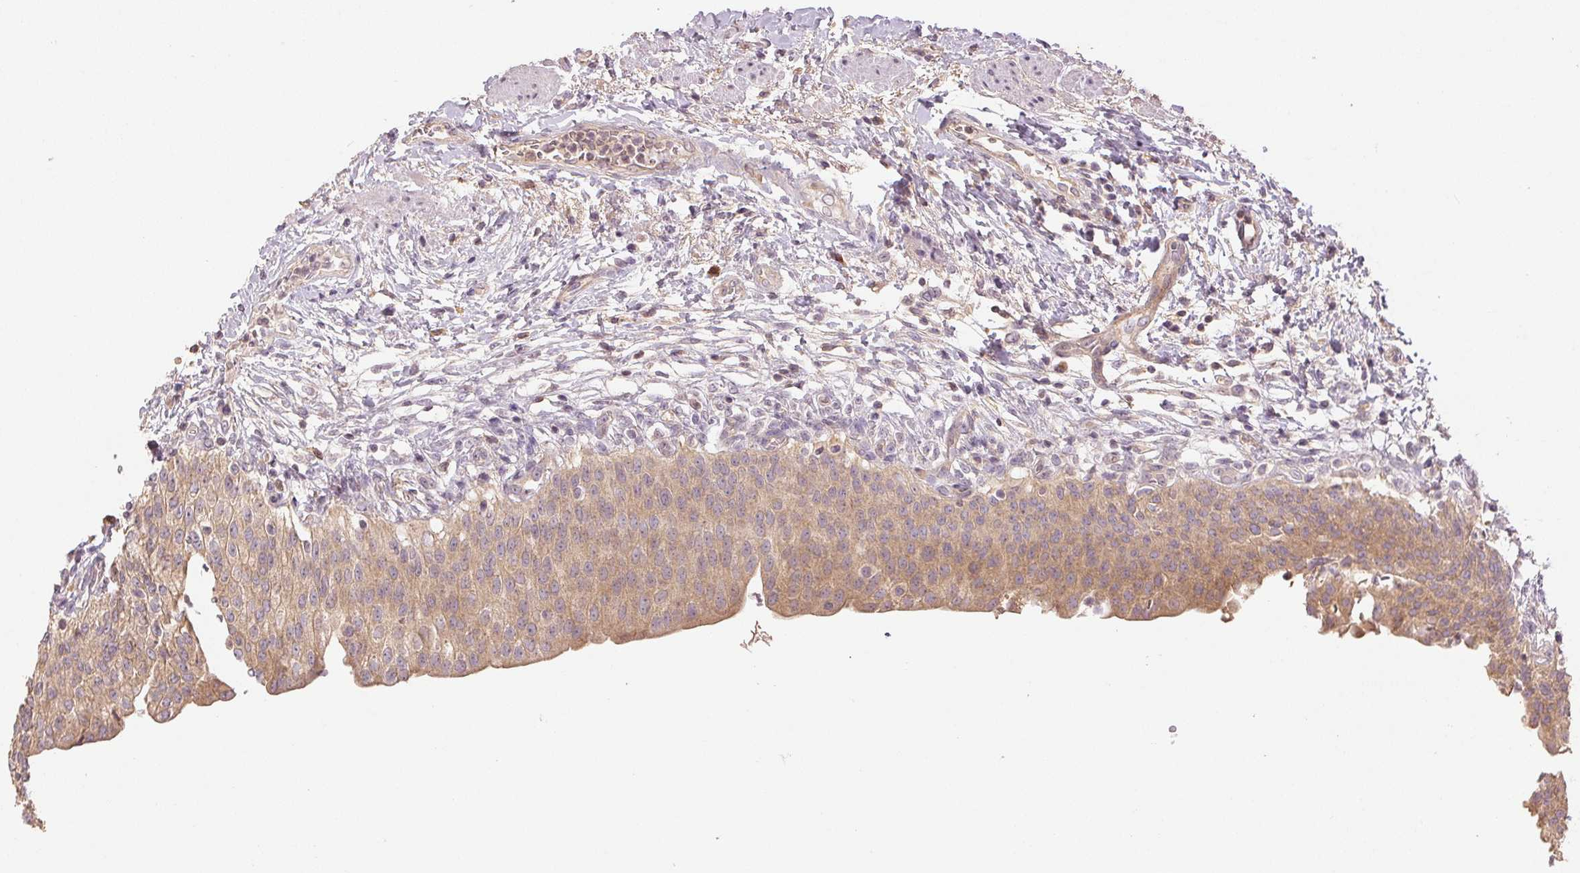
{"staining": {"intensity": "weak", "quantity": ">75%", "location": "cytoplasmic/membranous"}, "tissue": "urinary bladder", "cell_type": "Urothelial cells", "image_type": "normal", "snomed": [{"axis": "morphology", "description": "Normal tissue, NOS"}, {"axis": "topography", "description": "Urinary bladder"}, {"axis": "topography", "description": "Peripheral nerve tissue"}], "caption": "A micrograph showing weak cytoplasmic/membranous staining in about >75% of urothelial cells in unremarkable urinary bladder, as visualized by brown immunohistochemical staining.", "gene": "YIF1B", "patient": {"sex": "female", "age": 60}}